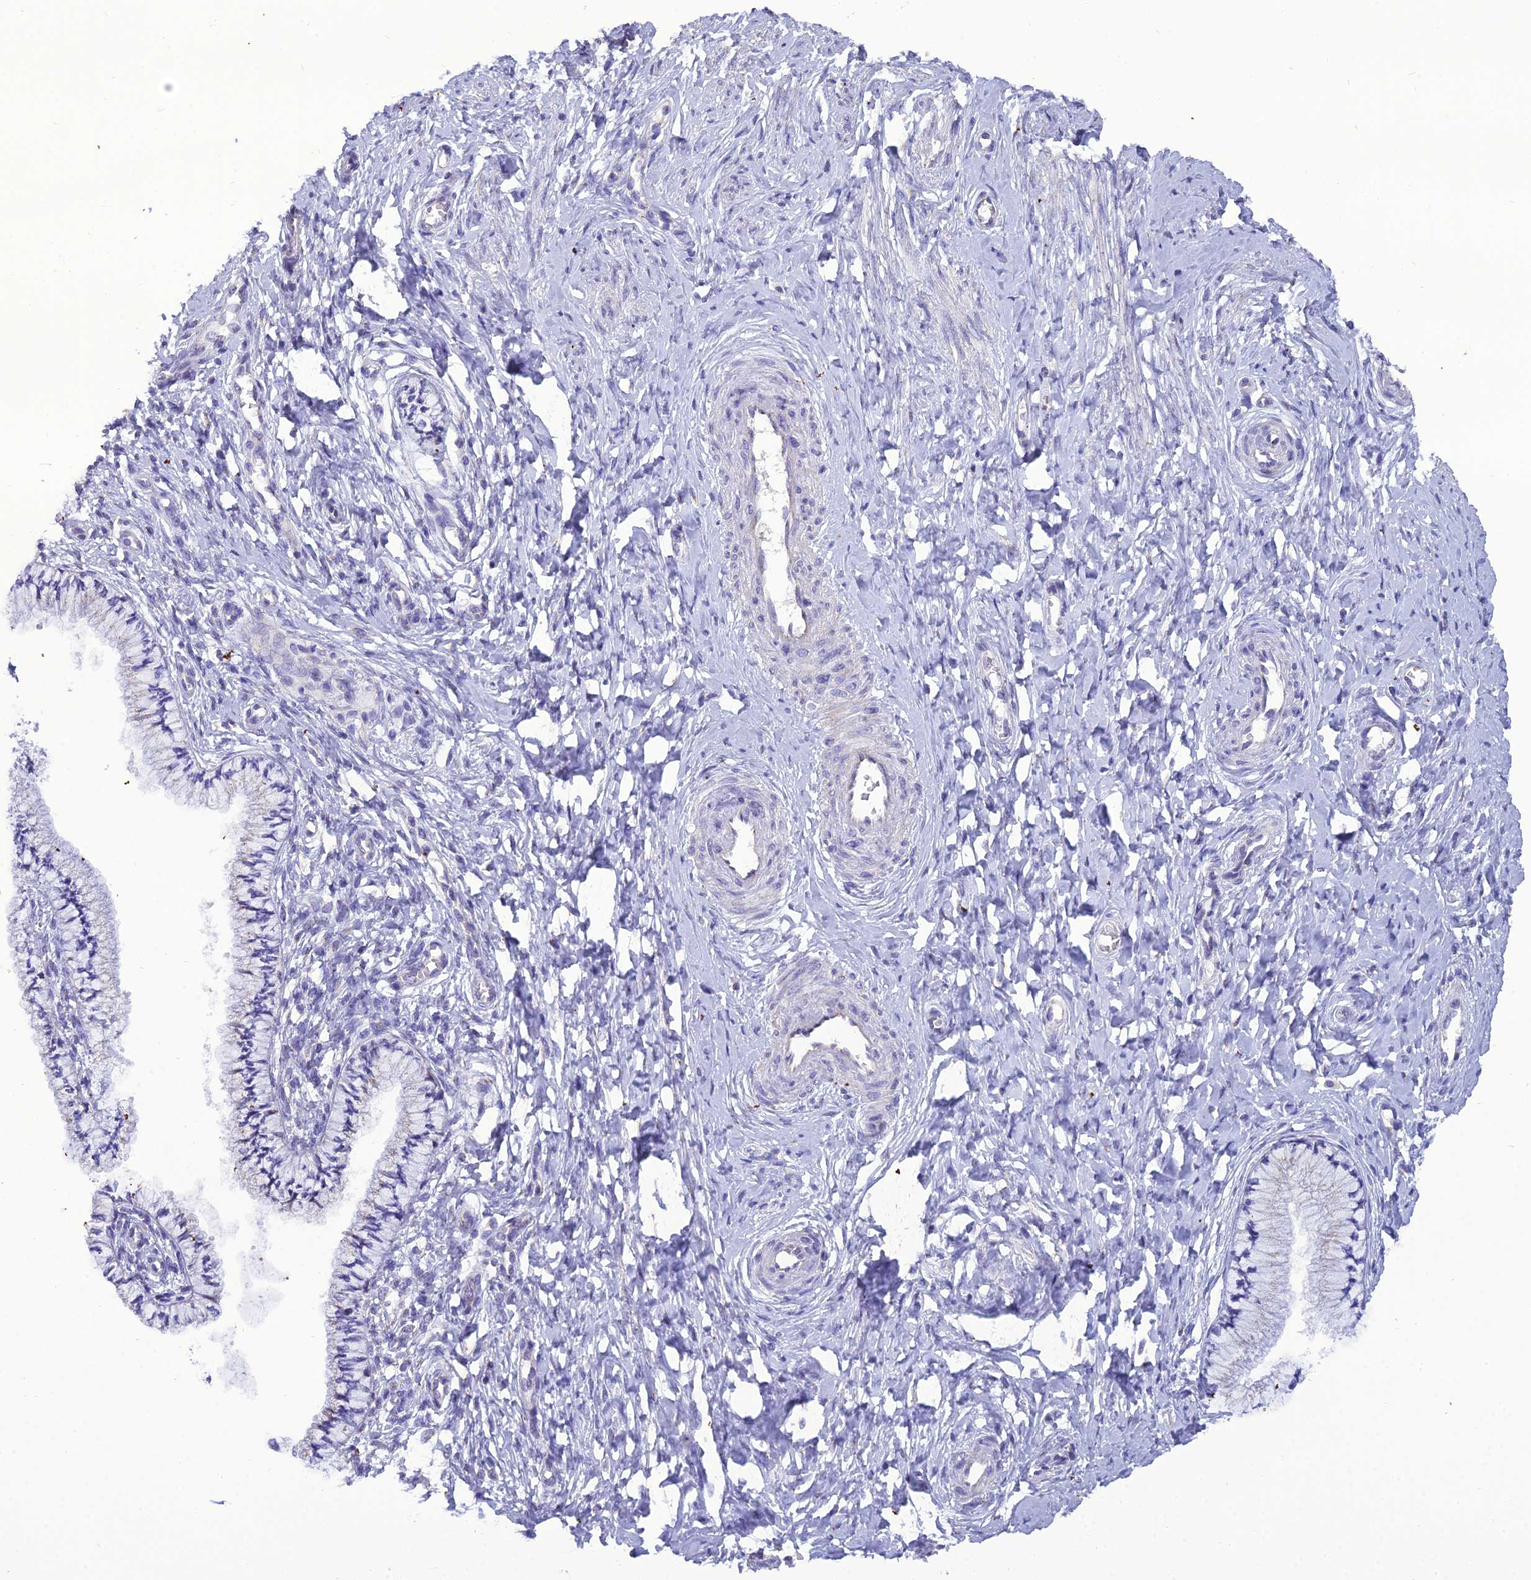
{"staining": {"intensity": "weak", "quantity": "25%-75%", "location": "cytoplasmic/membranous"}, "tissue": "cervix", "cell_type": "Glandular cells", "image_type": "normal", "snomed": [{"axis": "morphology", "description": "Normal tissue, NOS"}, {"axis": "topography", "description": "Cervix"}], "caption": "This image reveals IHC staining of benign cervix, with low weak cytoplasmic/membranous expression in about 25%-75% of glandular cells.", "gene": "GOLPH3", "patient": {"sex": "female", "age": 36}}